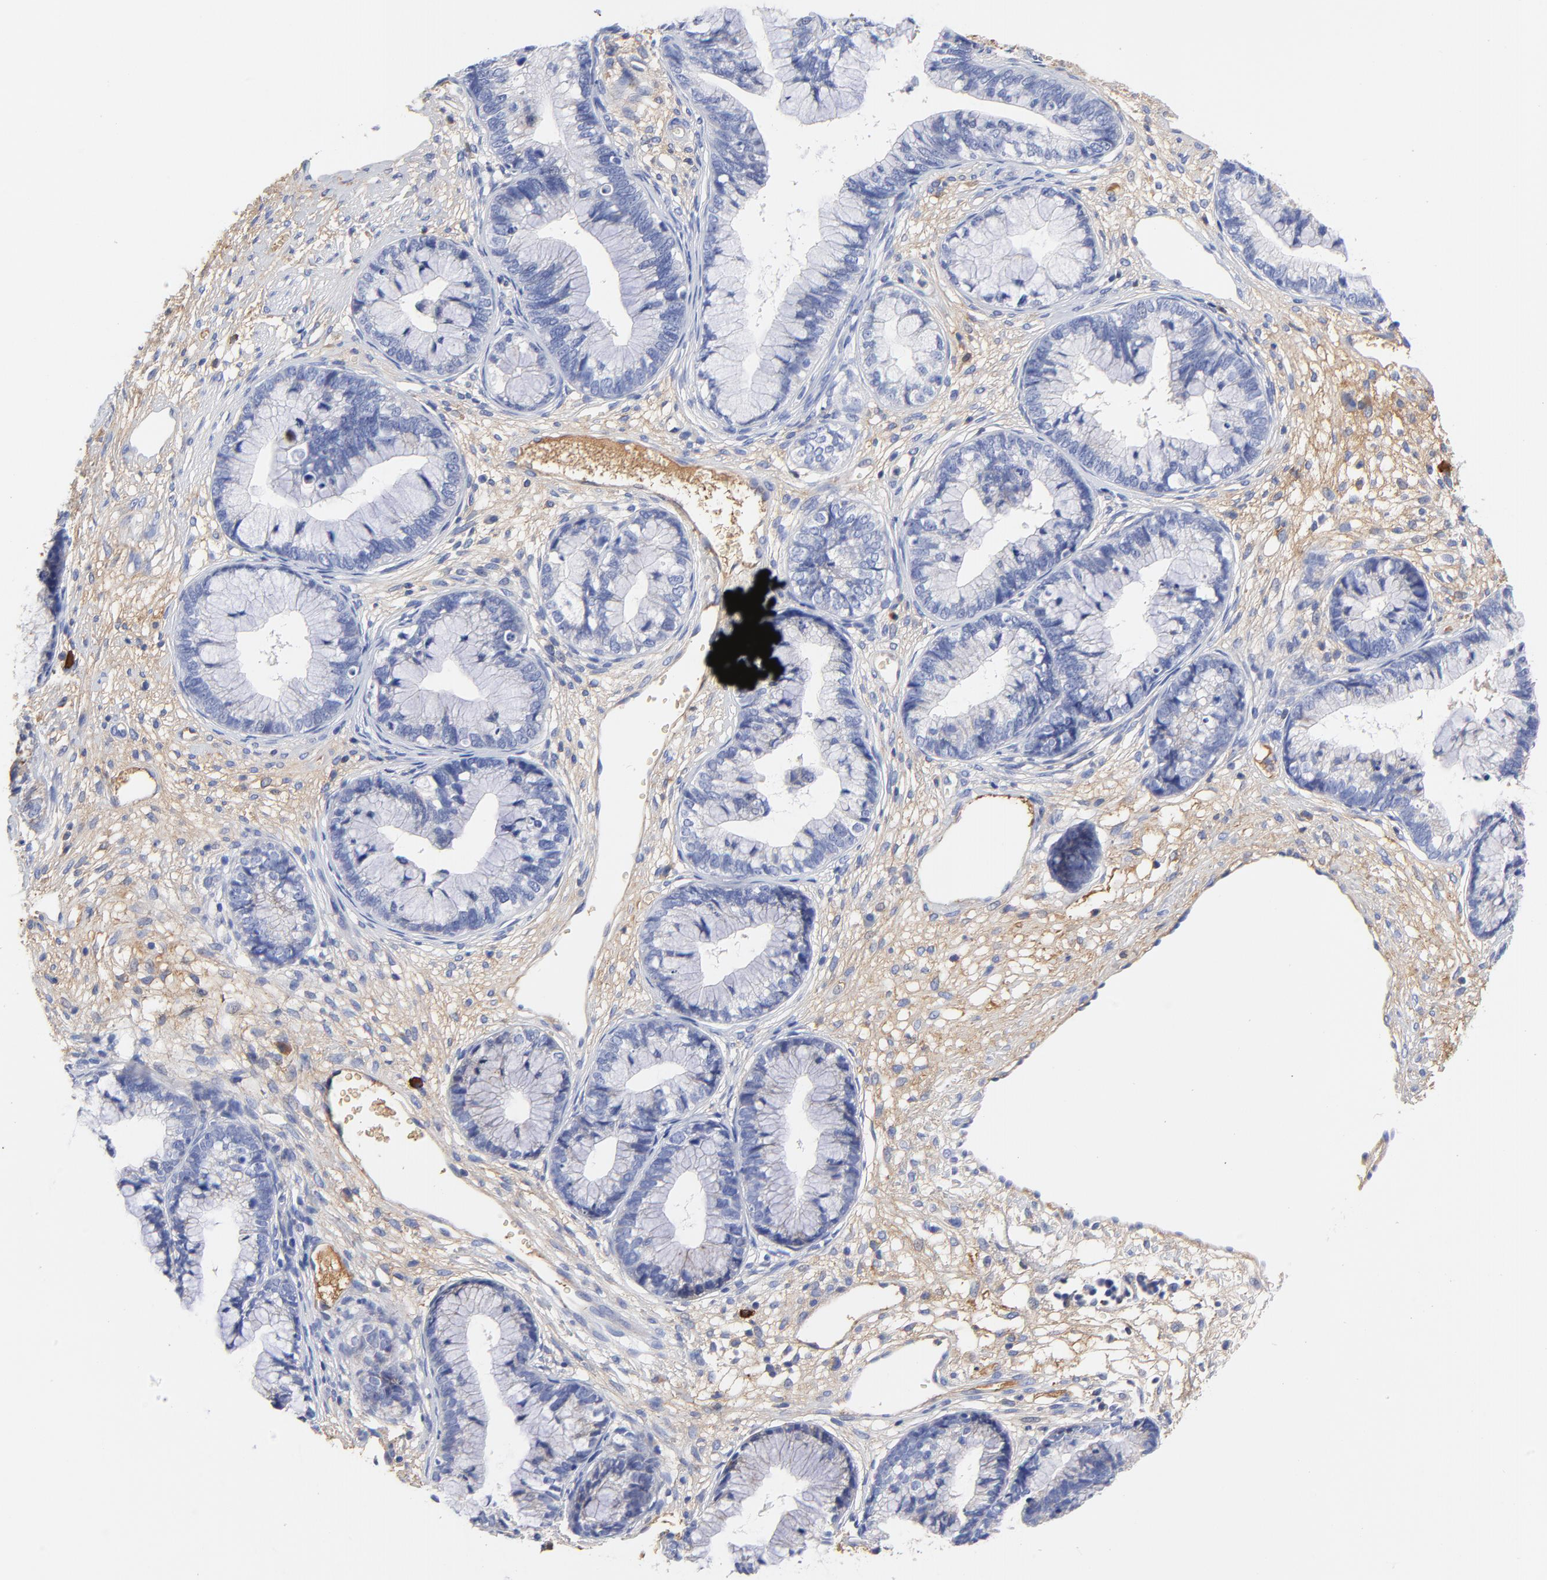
{"staining": {"intensity": "negative", "quantity": "none", "location": "none"}, "tissue": "cervical cancer", "cell_type": "Tumor cells", "image_type": "cancer", "snomed": [{"axis": "morphology", "description": "Adenocarcinoma, NOS"}, {"axis": "topography", "description": "Cervix"}], "caption": "High power microscopy micrograph of an immunohistochemistry micrograph of cervical cancer (adenocarcinoma), revealing no significant staining in tumor cells. (Stains: DAB immunohistochemistry (IHC) with hematoxylin counter stain, Microscopy: brightfield microscopy at high magnification).", "gene": "IGLV3-10", "patient": {"sex": "female", "age": 44}}